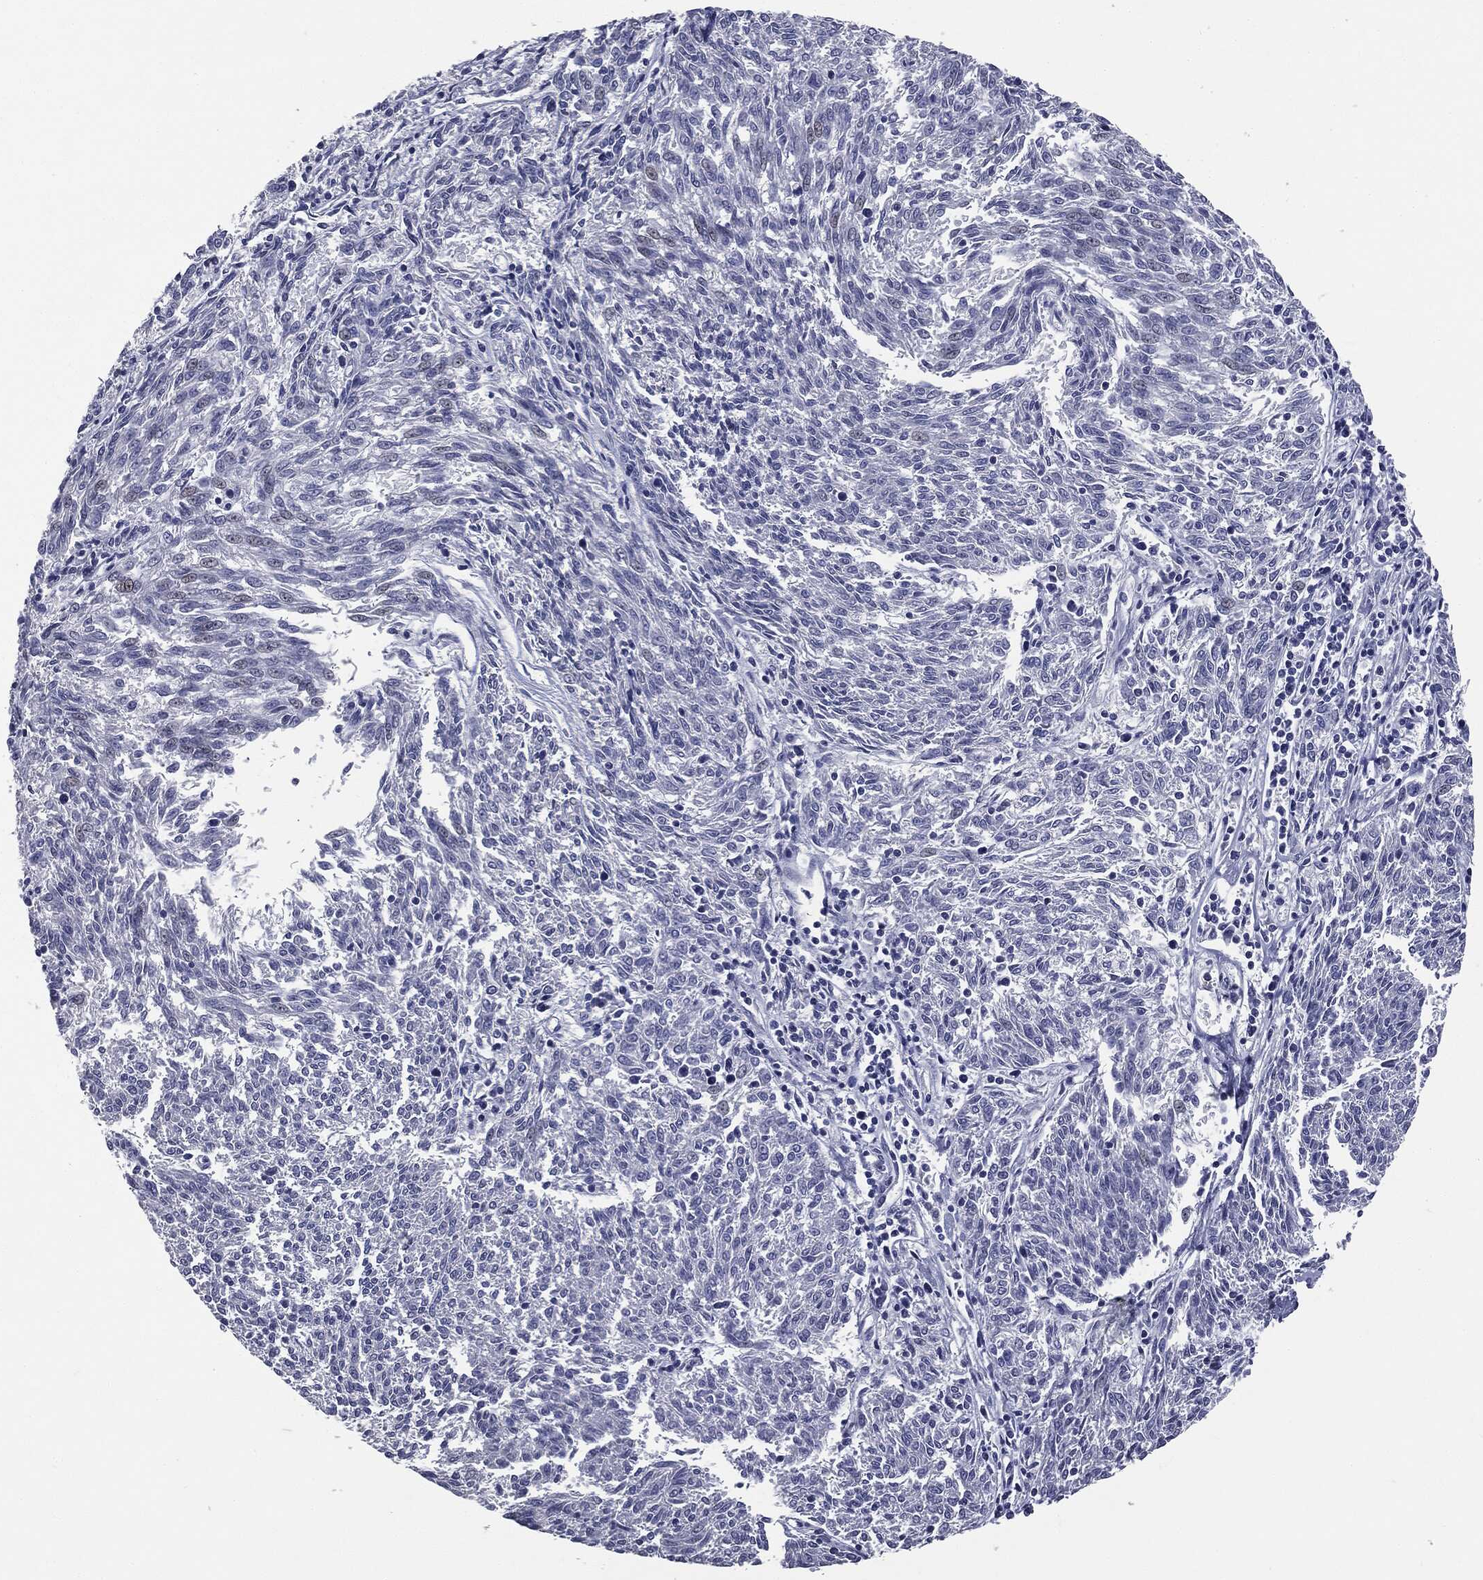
{"staining": {"intensity": "negative", "quantity": "none", "location": "none"}, "tissue": "melanoma", "cell_type": "Tumor cells", "image_type": "cancer", "snomed": [{"axis": "morphology", "description": "Malignant melanoma, NOS"}, {"axis": "topography", "description": "Skin"}], "caption": "This is a histopathology image of IHC staining of melanoma, which shows no staining in tumor cells. The staining is performed using DAB (3,3'-diaminobenzidine) brown chromogen with nuclei counter-stained in using hematoxylin.", "gene": "AFP", "patient": {"sex": "female", "age": 72}}